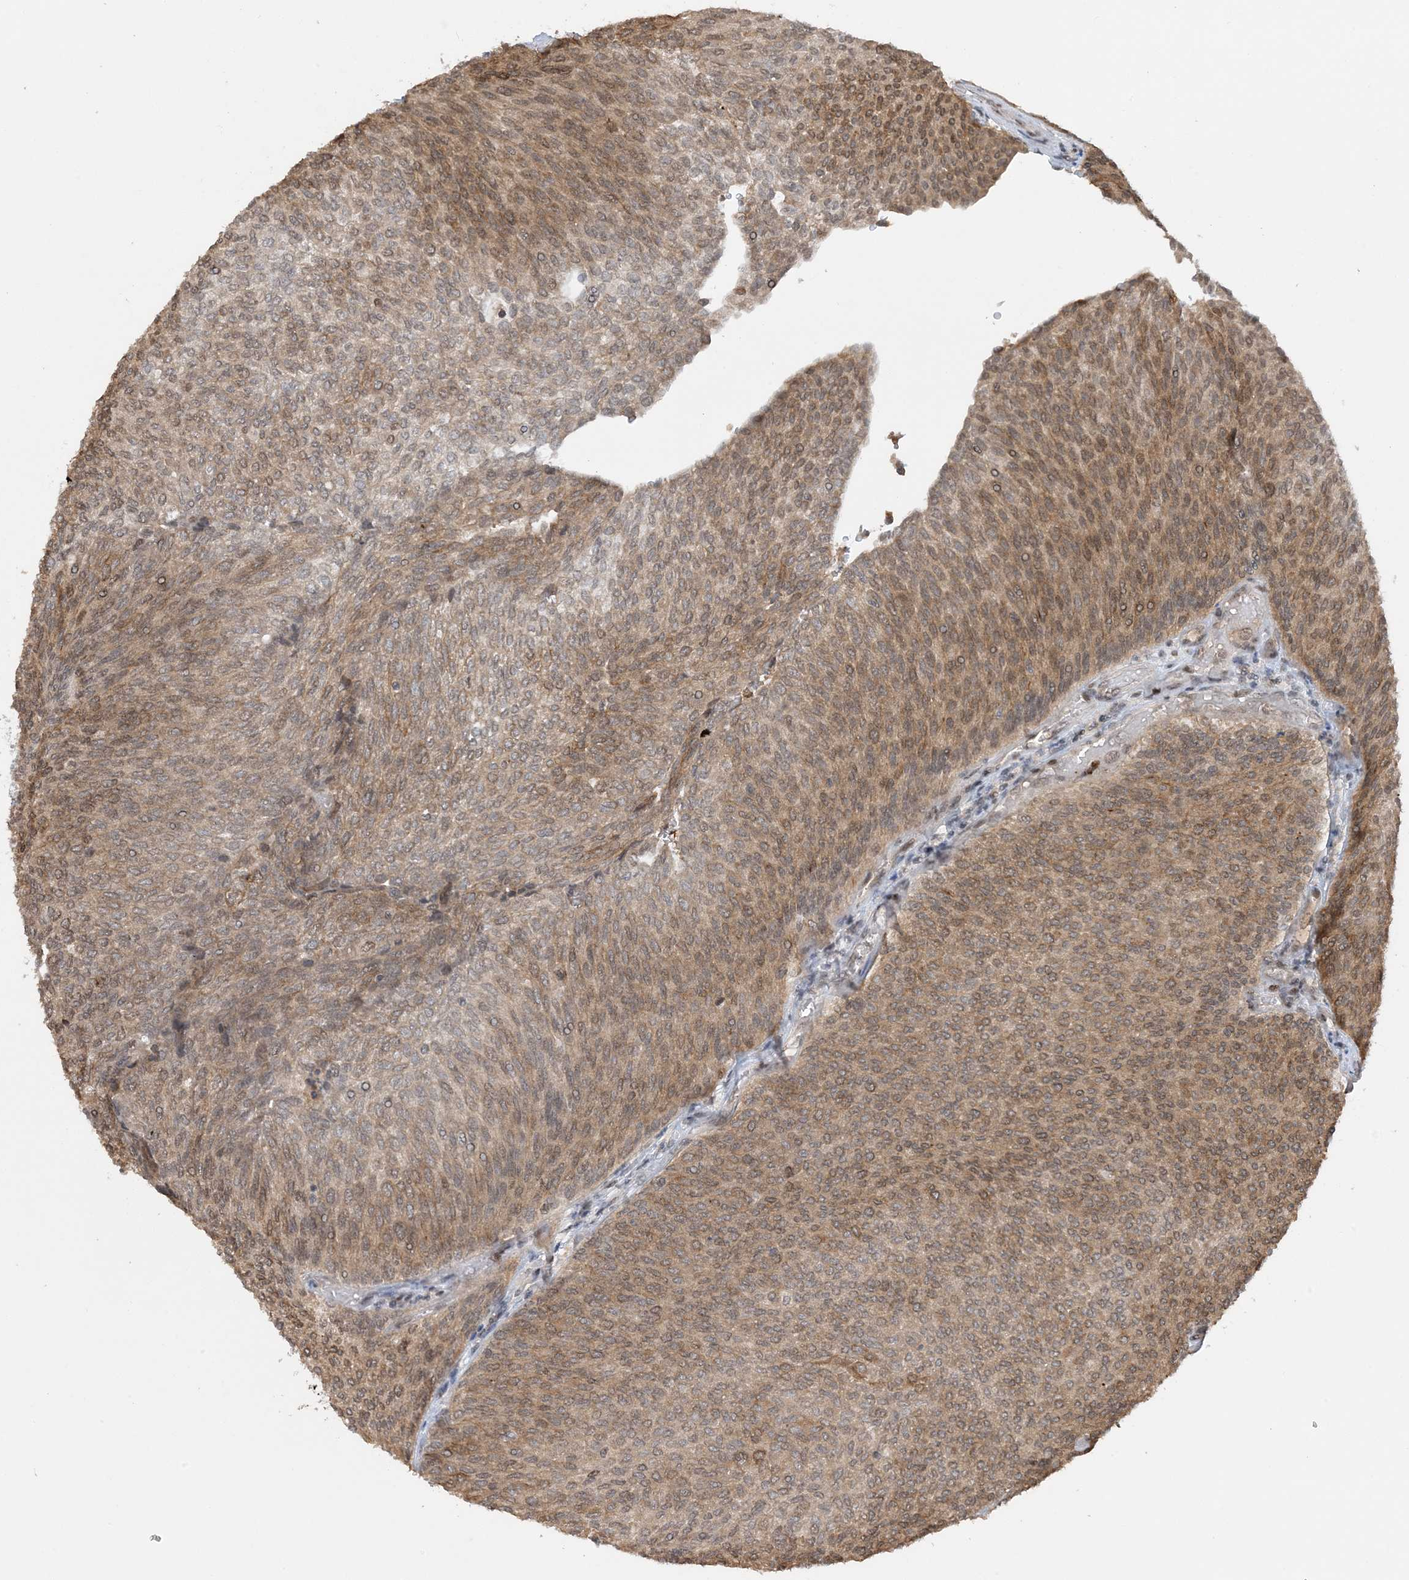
{"staining": {"intensity": "moderate", "quantity": ">75%", "location": "cytoplasmic/membranous"}, "tissue": "urothelial cancer", "cell_type": "Tumor cells", "image_type": "cancer", "snomed": [{"axis": "morphology", "description": "Urothelial carcinoma, Low grade"}, {"axis": "topography", "description": "Urinary bladder"}], "caption": "Human urothelial cancer stained with a protein marker exhibits moderate staining in tumor cells.", "gene": "ACYP2", "patient": {"sex": "female", "age": 79}}